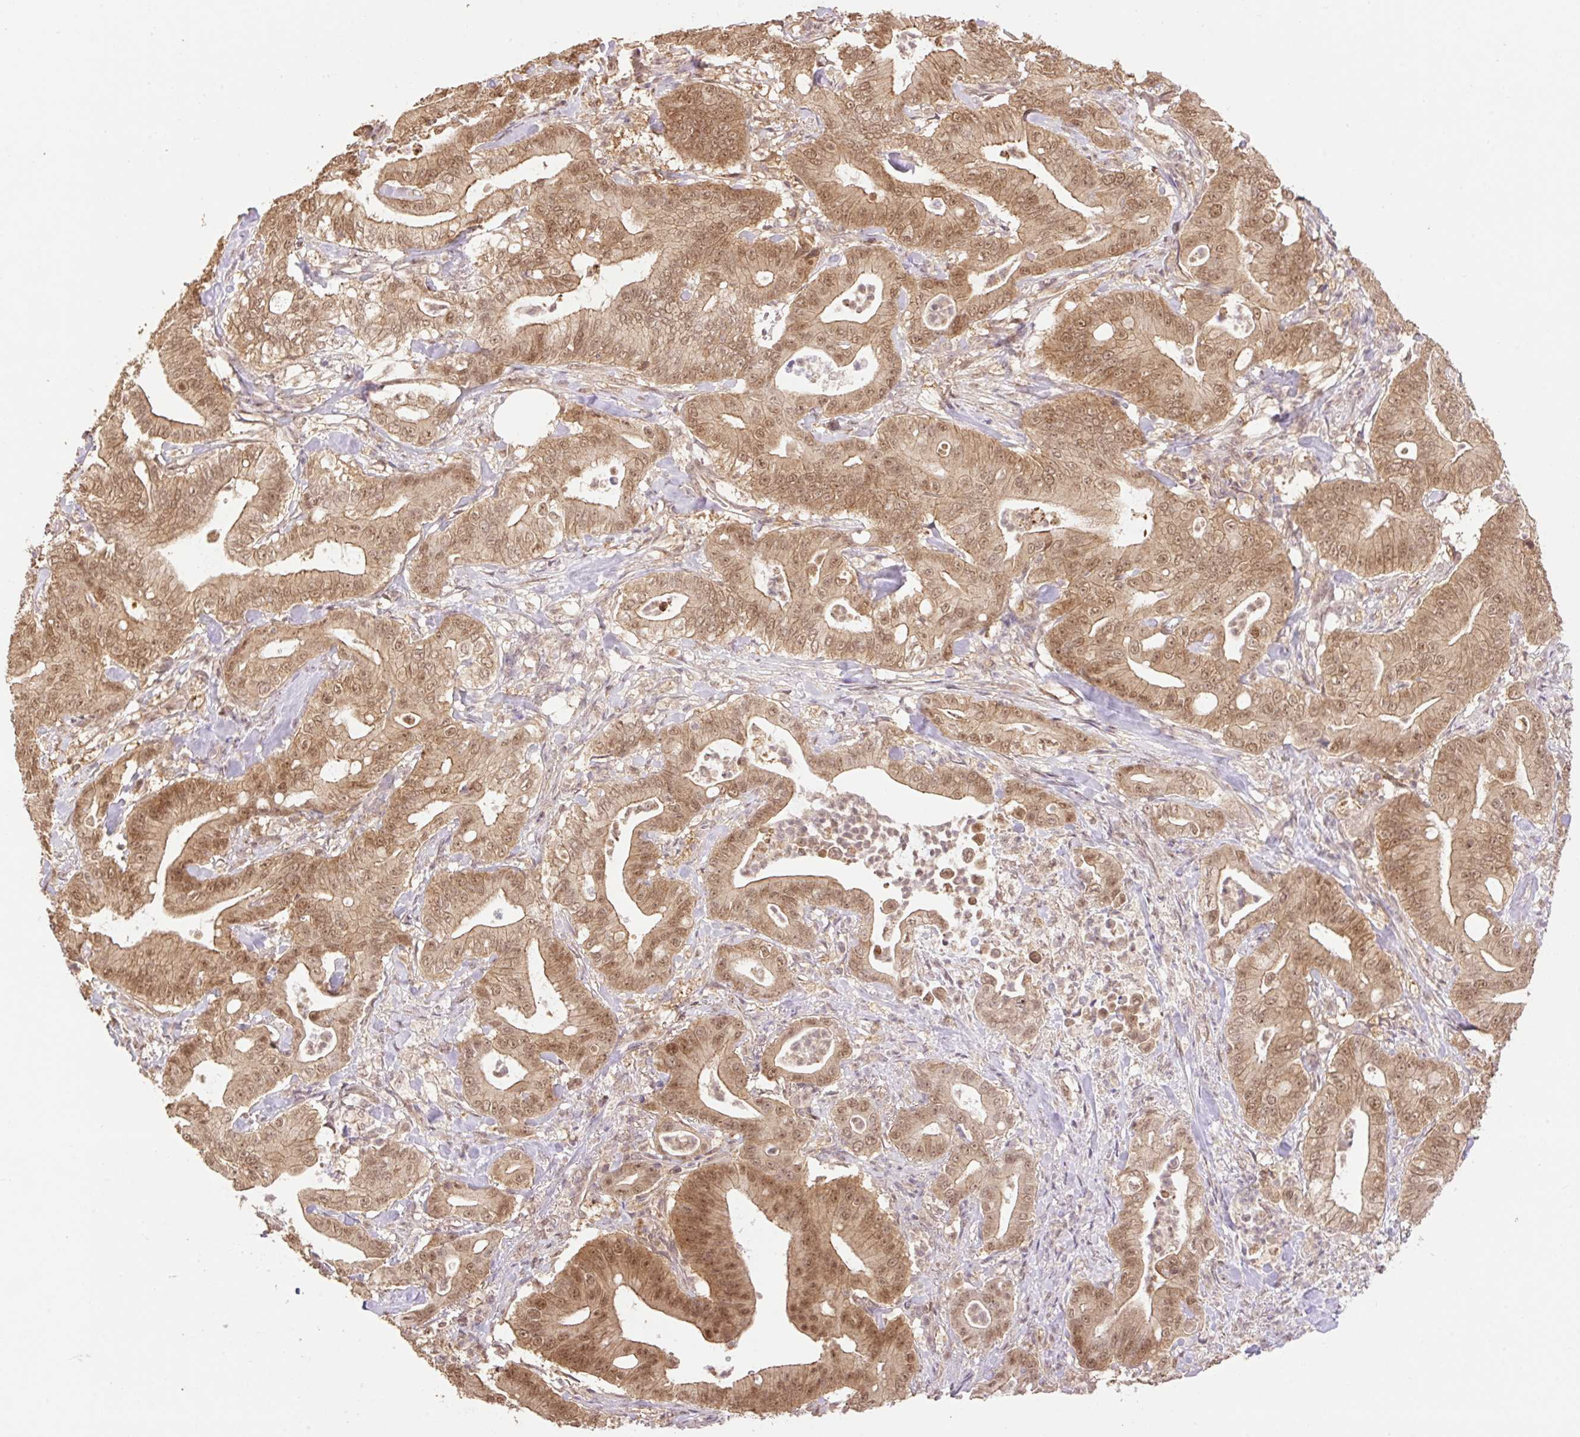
{"staining": {"intensity": "moderate", "quantity": ">75%", "location": "cytoplasmic/membranous,nuclear"}, "tissue": "pancreatic cancer", "cell_type": "Tumor cells", "image_type": "cancer", "snomed": [{"axis": "morphology", "description": "Adenocarcinoma, NOS"}, {"axis": "topography", "description": "Pancreas"}], "caption": "Pancreatic cancer (adenocarcinoma) stained with DAB (3,3'-diaminobenzidine) IHC demonstrates medium levels of moderate cytoplasmic/membranous and nuclear positivity in approximately >75% of tumor cells. (Brightfield microscopy of DAB IHC at high magnification).", "gene": "VPS25", "patient": {"sex": "male", "age": 71}}